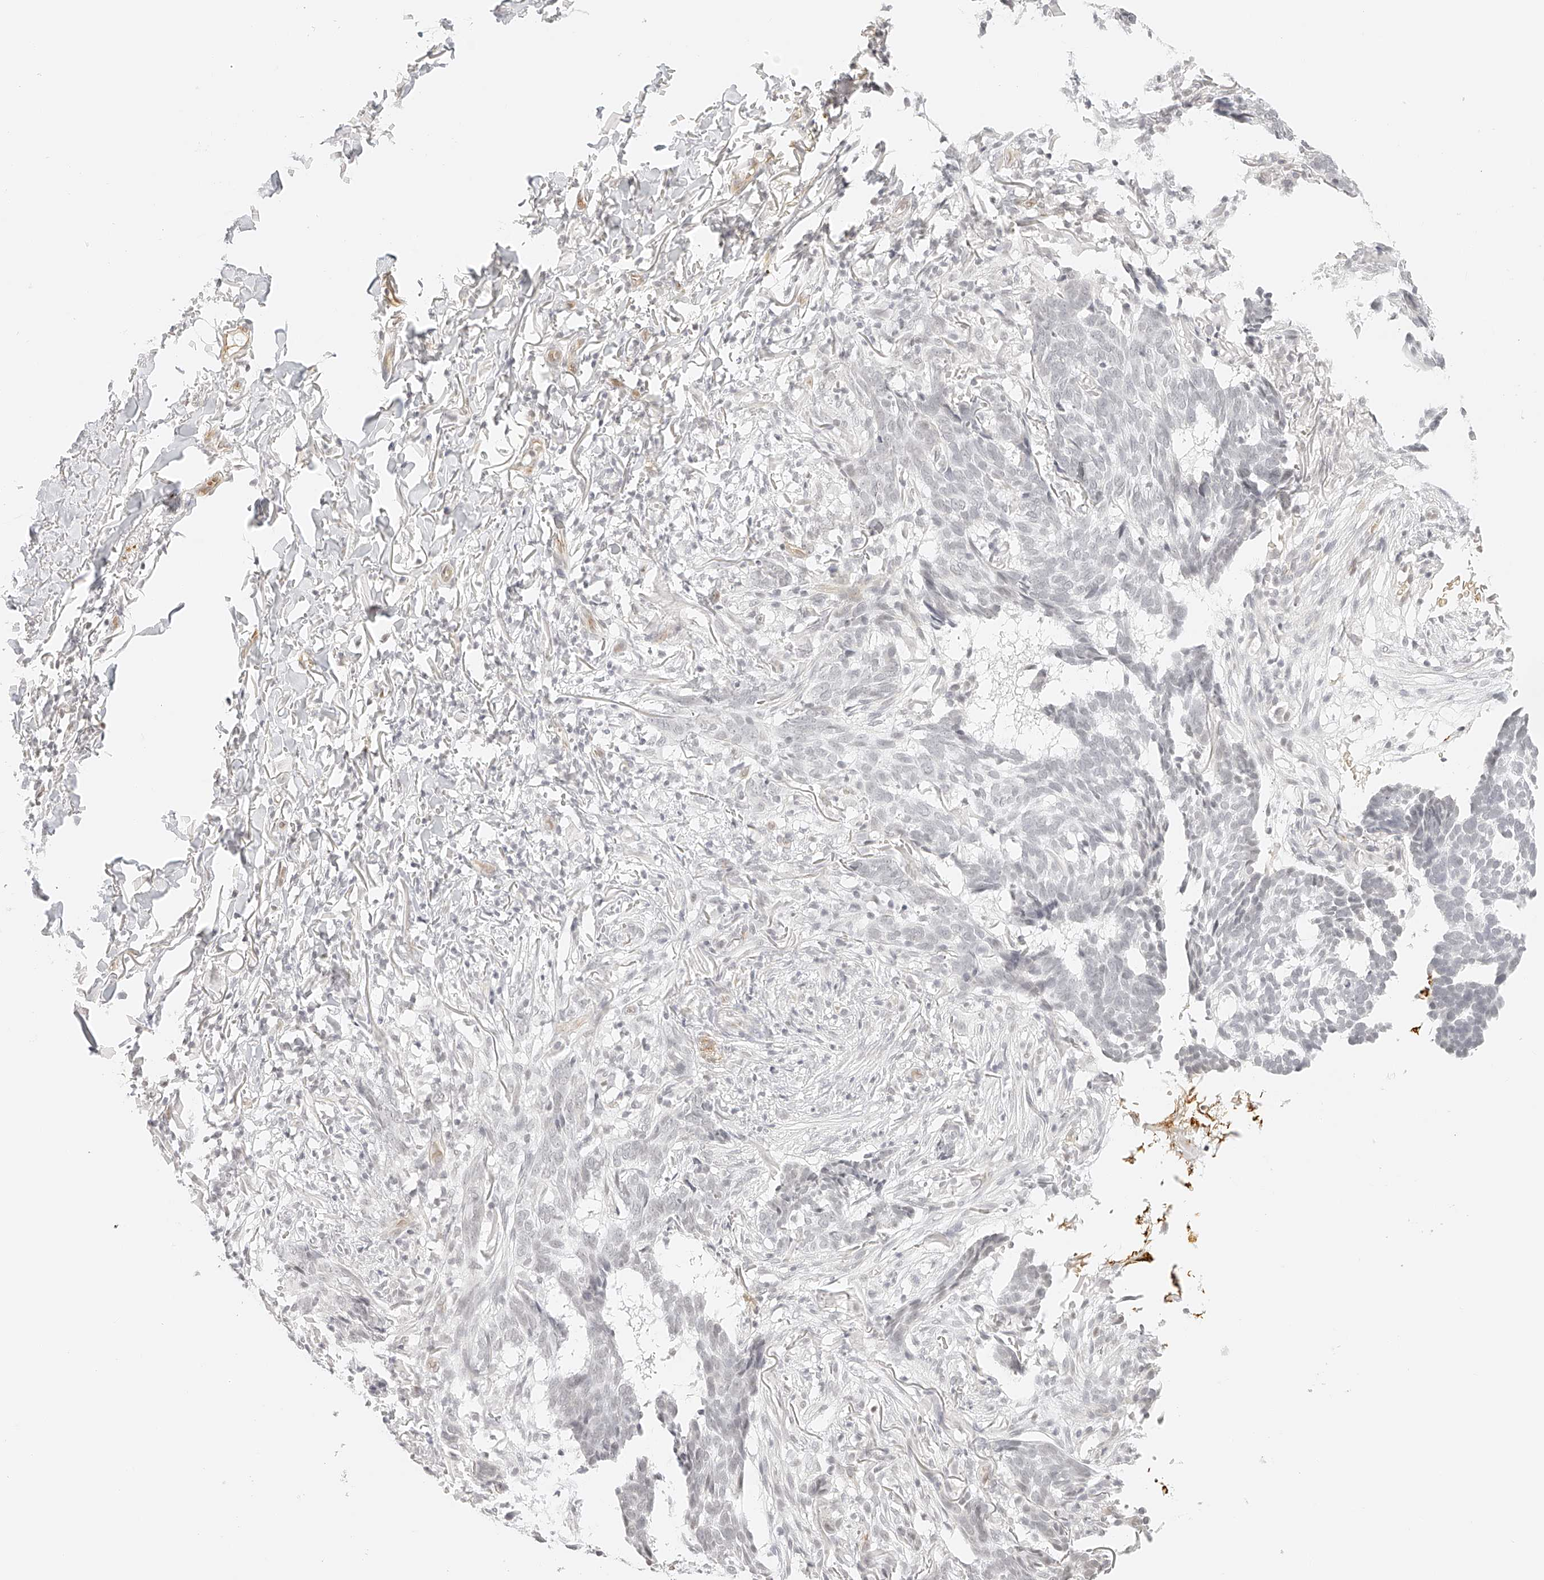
{"staining": {"intensity": "negative", "quantity": "none", "location": "none"}, "tissue": "skin cancer", "cell_type": "Tumor cells", "image_type": "cancer", "snomed": [{"axis": "morphology", "description": "Basal cell carcinoma"}, {"axis": "topography", "description": "Skin"}], "caption": "Histopathology image shows no significant protein staining in tumor cells of skin basal cell carcinoma. (DAB immunohistochemistry (IHC), high magnification).", "gene": "ZFP69", "patient": {"sex": "male", "age": 85}}